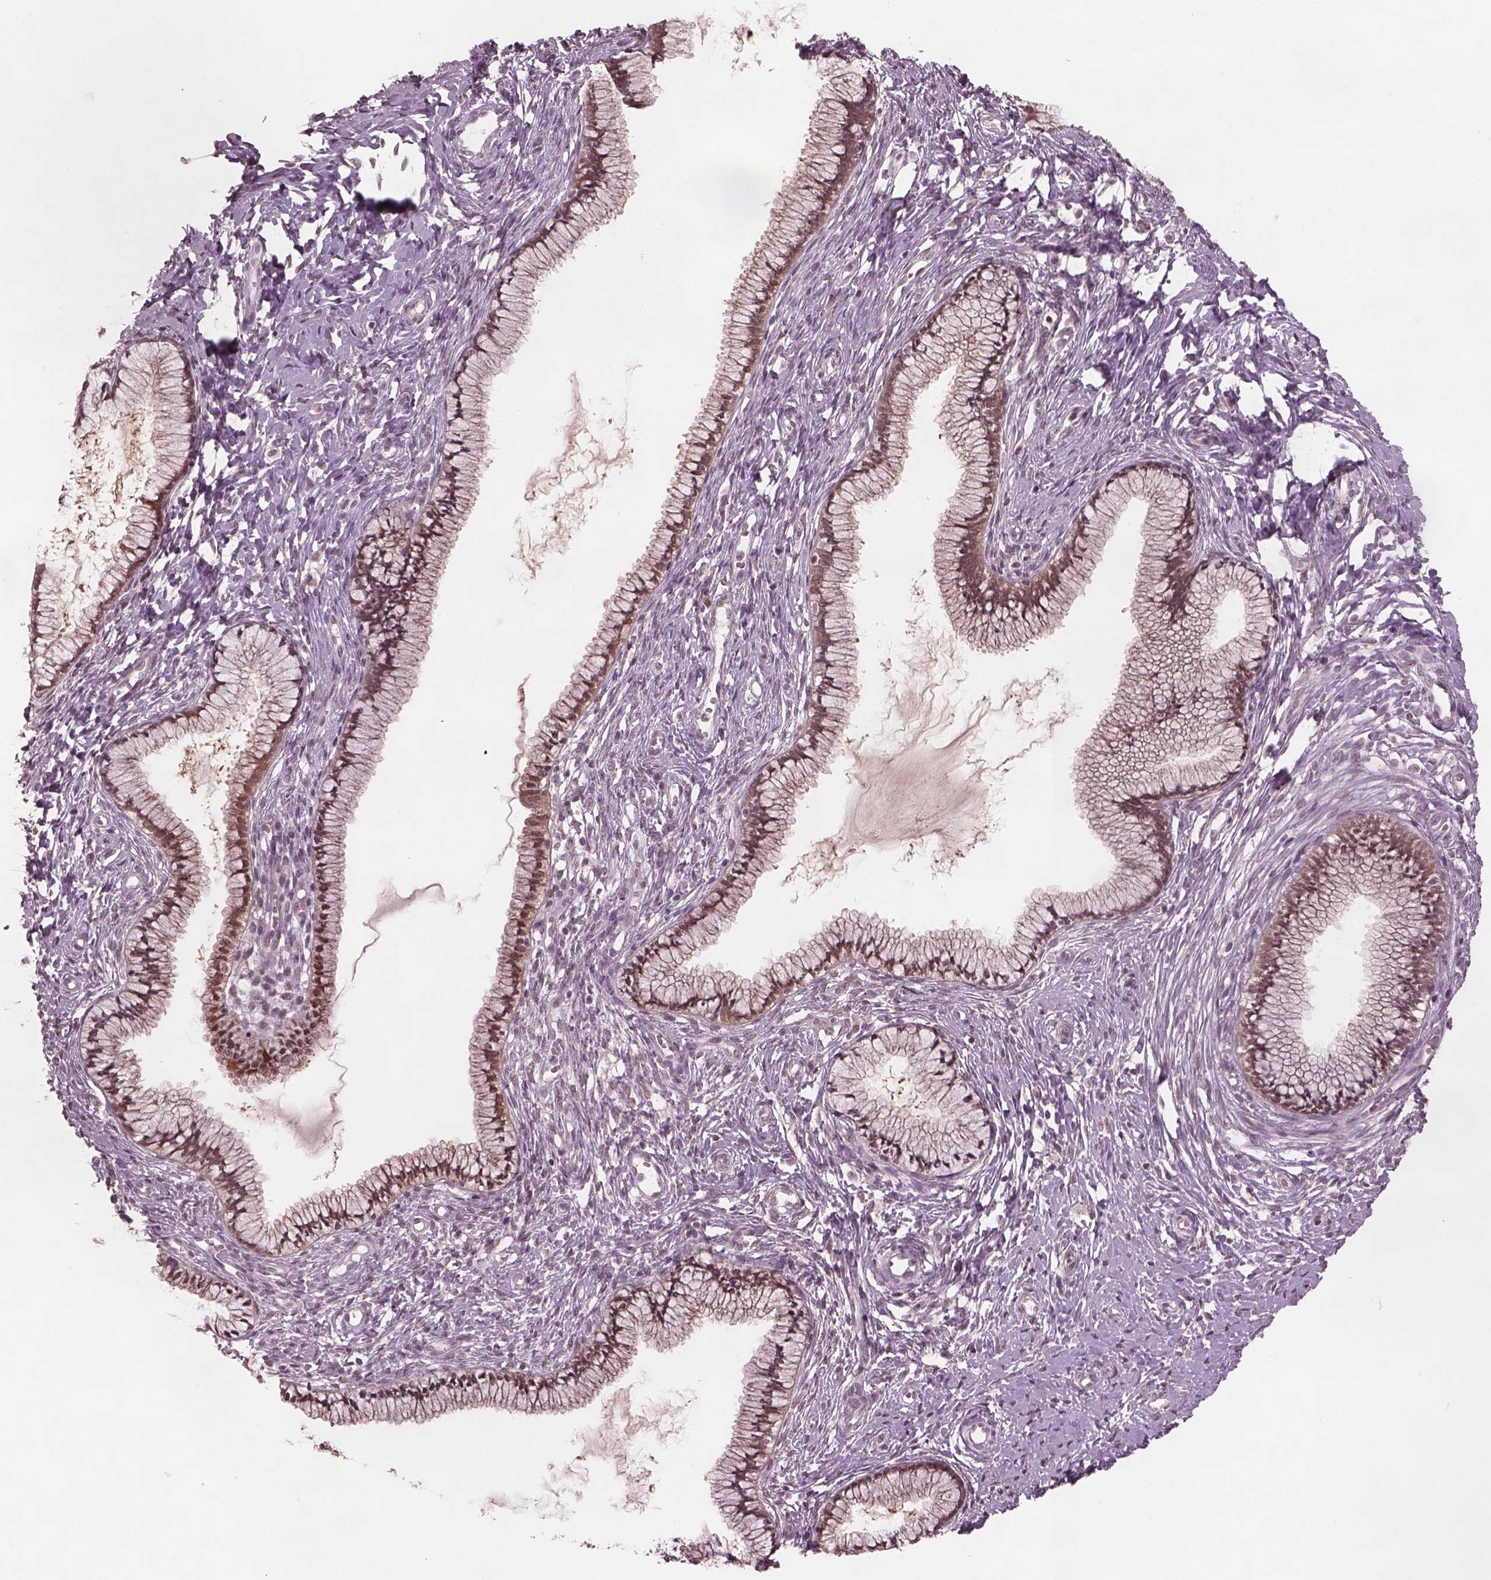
{"staining": {"intensity": "weak", "quantity": ">75%", "location": "cytoplasmic/membranous,nuclear"}, "tissue": "cervix", "cell_type": "Glandular cells", "image_type": "normal", "snomed": [{"axis": "morphology", "description": "Normal tissue, NOS"}, {"axis": "topography", "description": "Cervix"}], "caption": "Protein staining reveals weak cytoplasmic/membranous,nuclear positivity in about >75% of glandular cells in unremarkable cervix.", "gene": "SRI", "patient": {"sex": "female", "age": 40}}